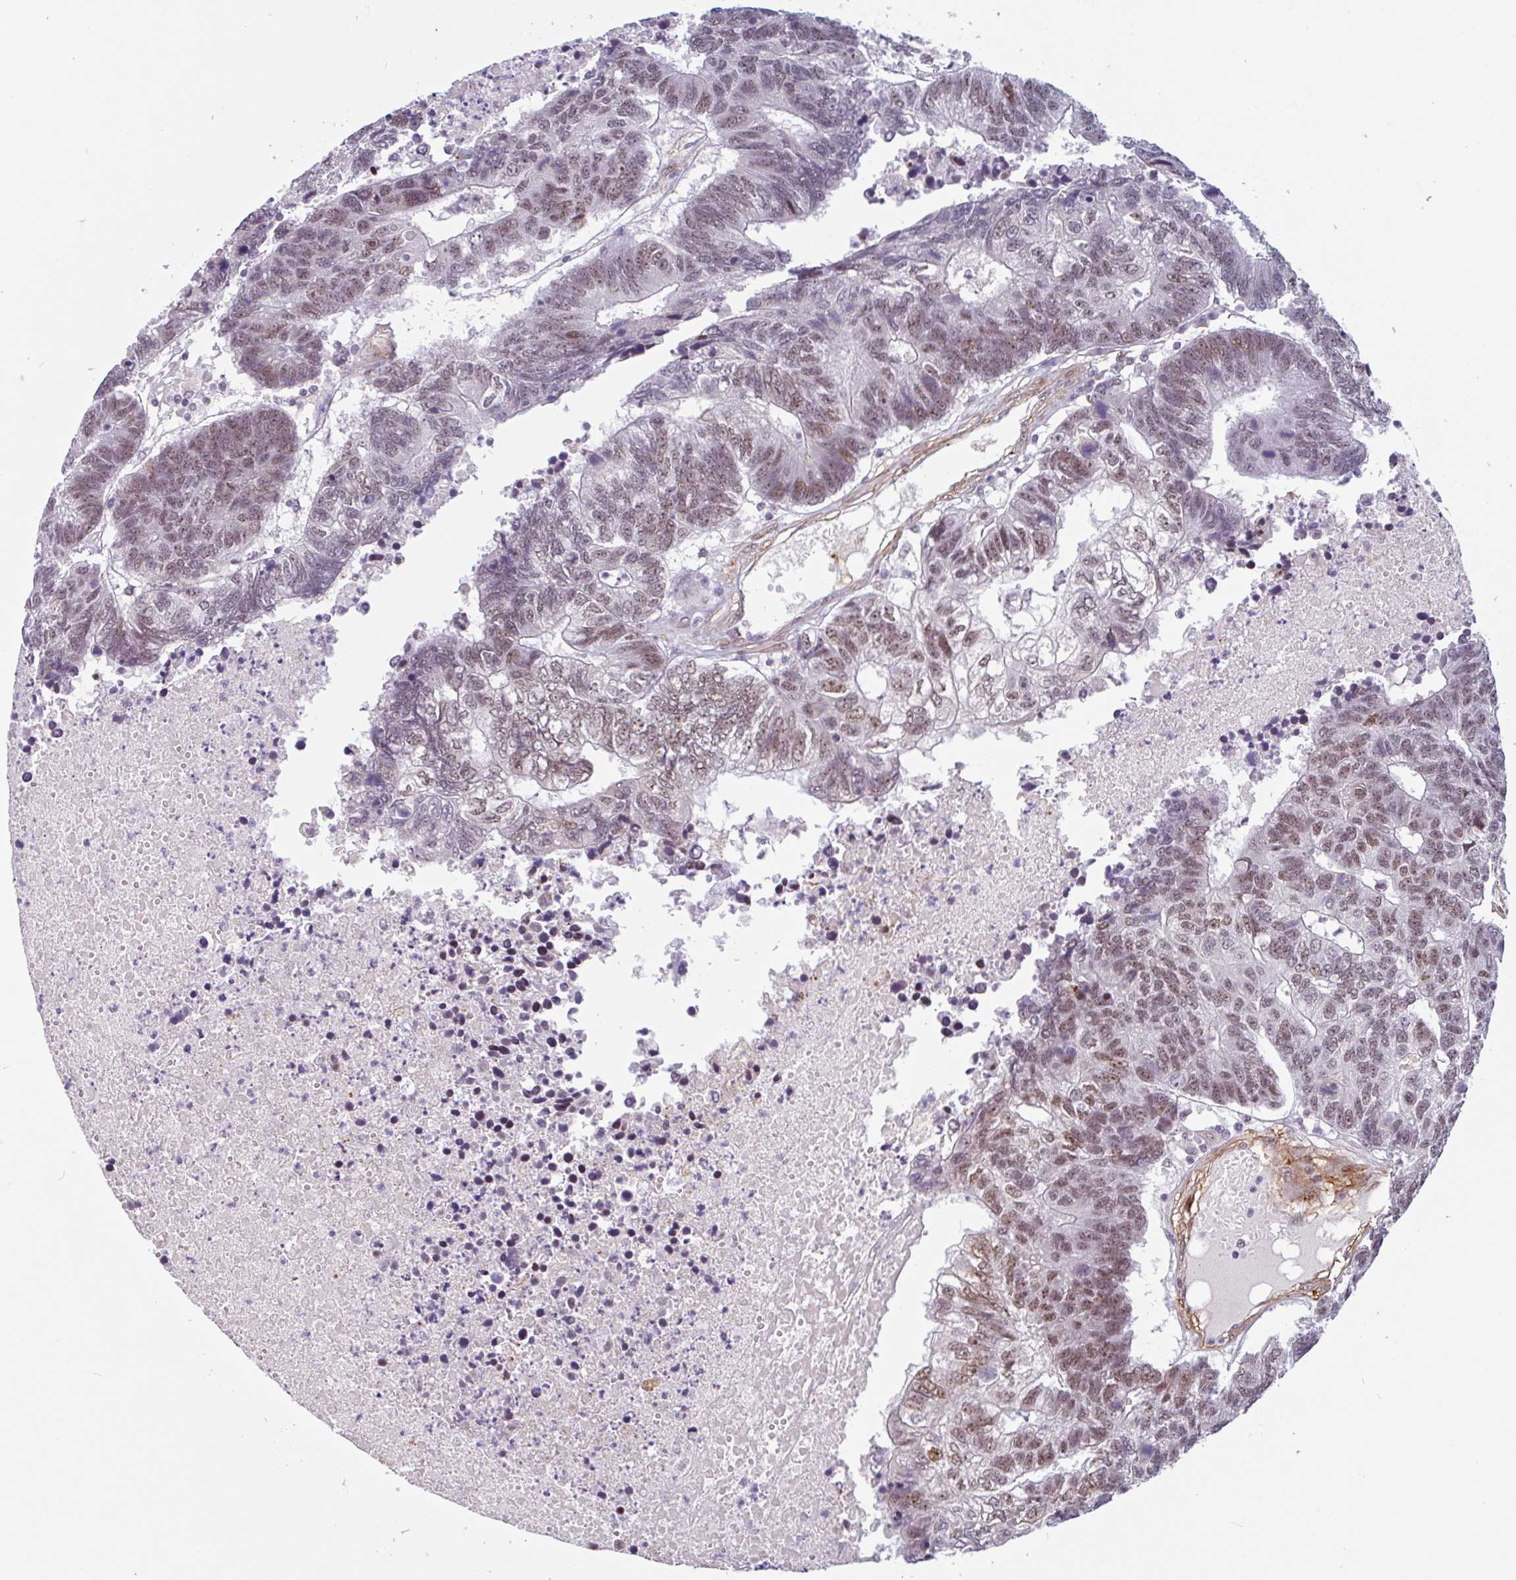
{"staining": {"intensity": "moderate", "quantity": ">75%", "location": "nuclear"}, "tissue": "colorectal cancer", "cell_type": "Tumor cells", "image_type": "cancer", "snomed": [{"axis": "morphology", "description": "Adenocarcinoma, NOS"}, {"axis": "topography", "description": "Colon"}], "caption": "Tumor cells demonstrate medium levels of moderate nuclear staining in approximately >75% of cells in colorectal adenocarcinoma. Nuclei are stained in blue.", "gene": "TMEM119", "patient": {"sex": "female", "age": 48}}